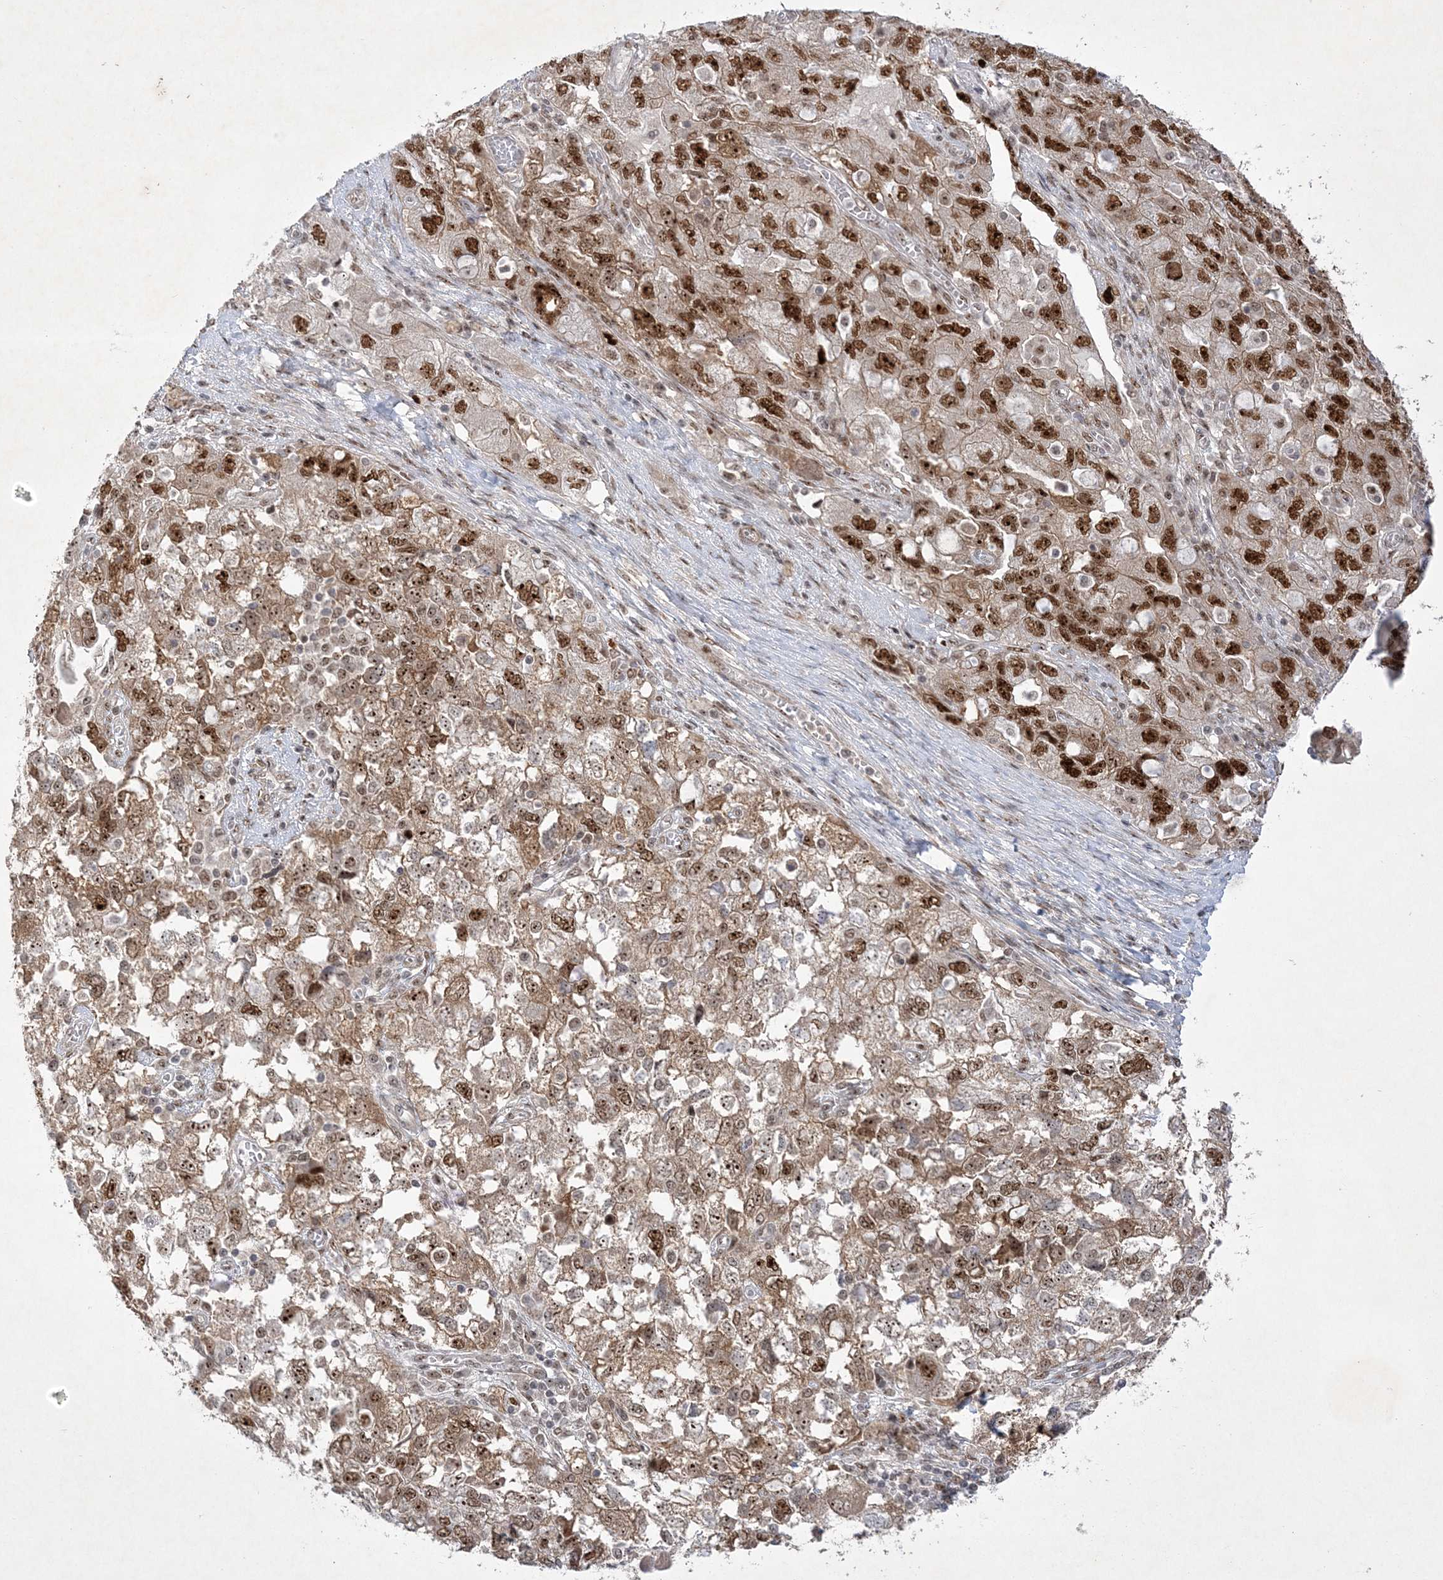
{"staining": {"intensity": "strong", "quantity": "25%-75%", "location": "nuclear"}, "tissue": "ovarian cancer", "cell_type": "Tumor cells", "image_type": "cancer", "snomed": [{"axis": "morphology", "description": "Carcinoma, NOS"}, {"axis": "morphology", "description": "Cystadenocarcinoma, serous, NOS"}, {"axis": "topography", "description": "Ovary"}], "caption": "Immunohistochemistry of human ovarian cancer (carcinoma) demonstrates high levels of strong nuclear positivity in approximately 25%-75% of tumor cells.", "gene": "NPM3", "patient": {"sex": "female", "age": 69}}